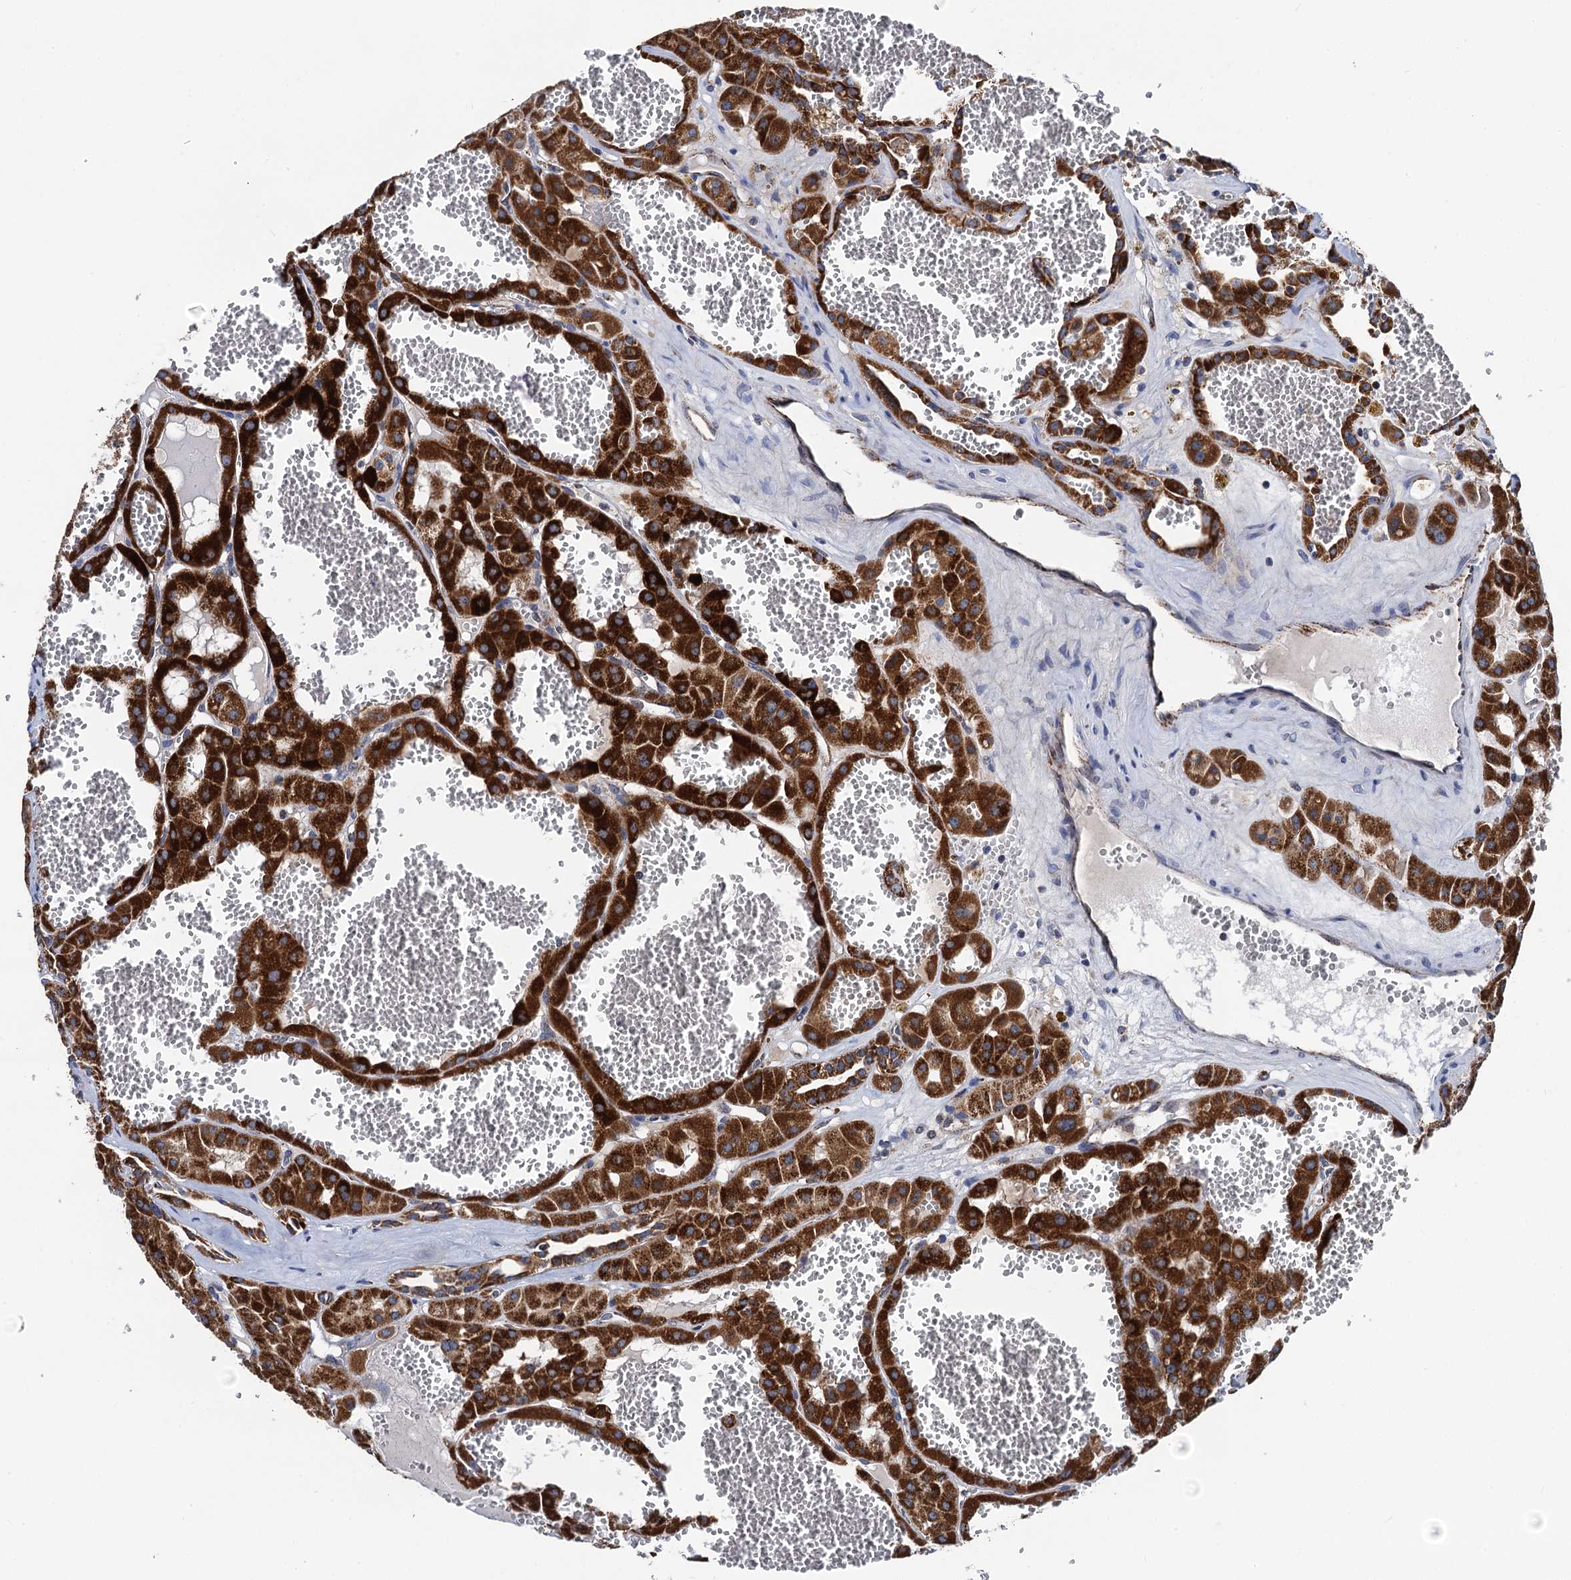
{"staining": {"intensity": "strong", "quantity": ">75%", "location": "cytoplasmic/membranous"}, "tissue": "renal cancer", "cell_type": "Tumor cells", "image_type": "cancer", "snomed": [{"axis": "morphology", "description": "Carcinoma, NOS"}, {"axis": "topography", "description": "Kidney"}], "caption": "Strong cytoplasmic/membranous positivity is appreciated in approximately >75% of tumor cells in renal cancer (carcinoma).", "gene": "PTCD3", "patient": {"sex": "female", "age": 75}}